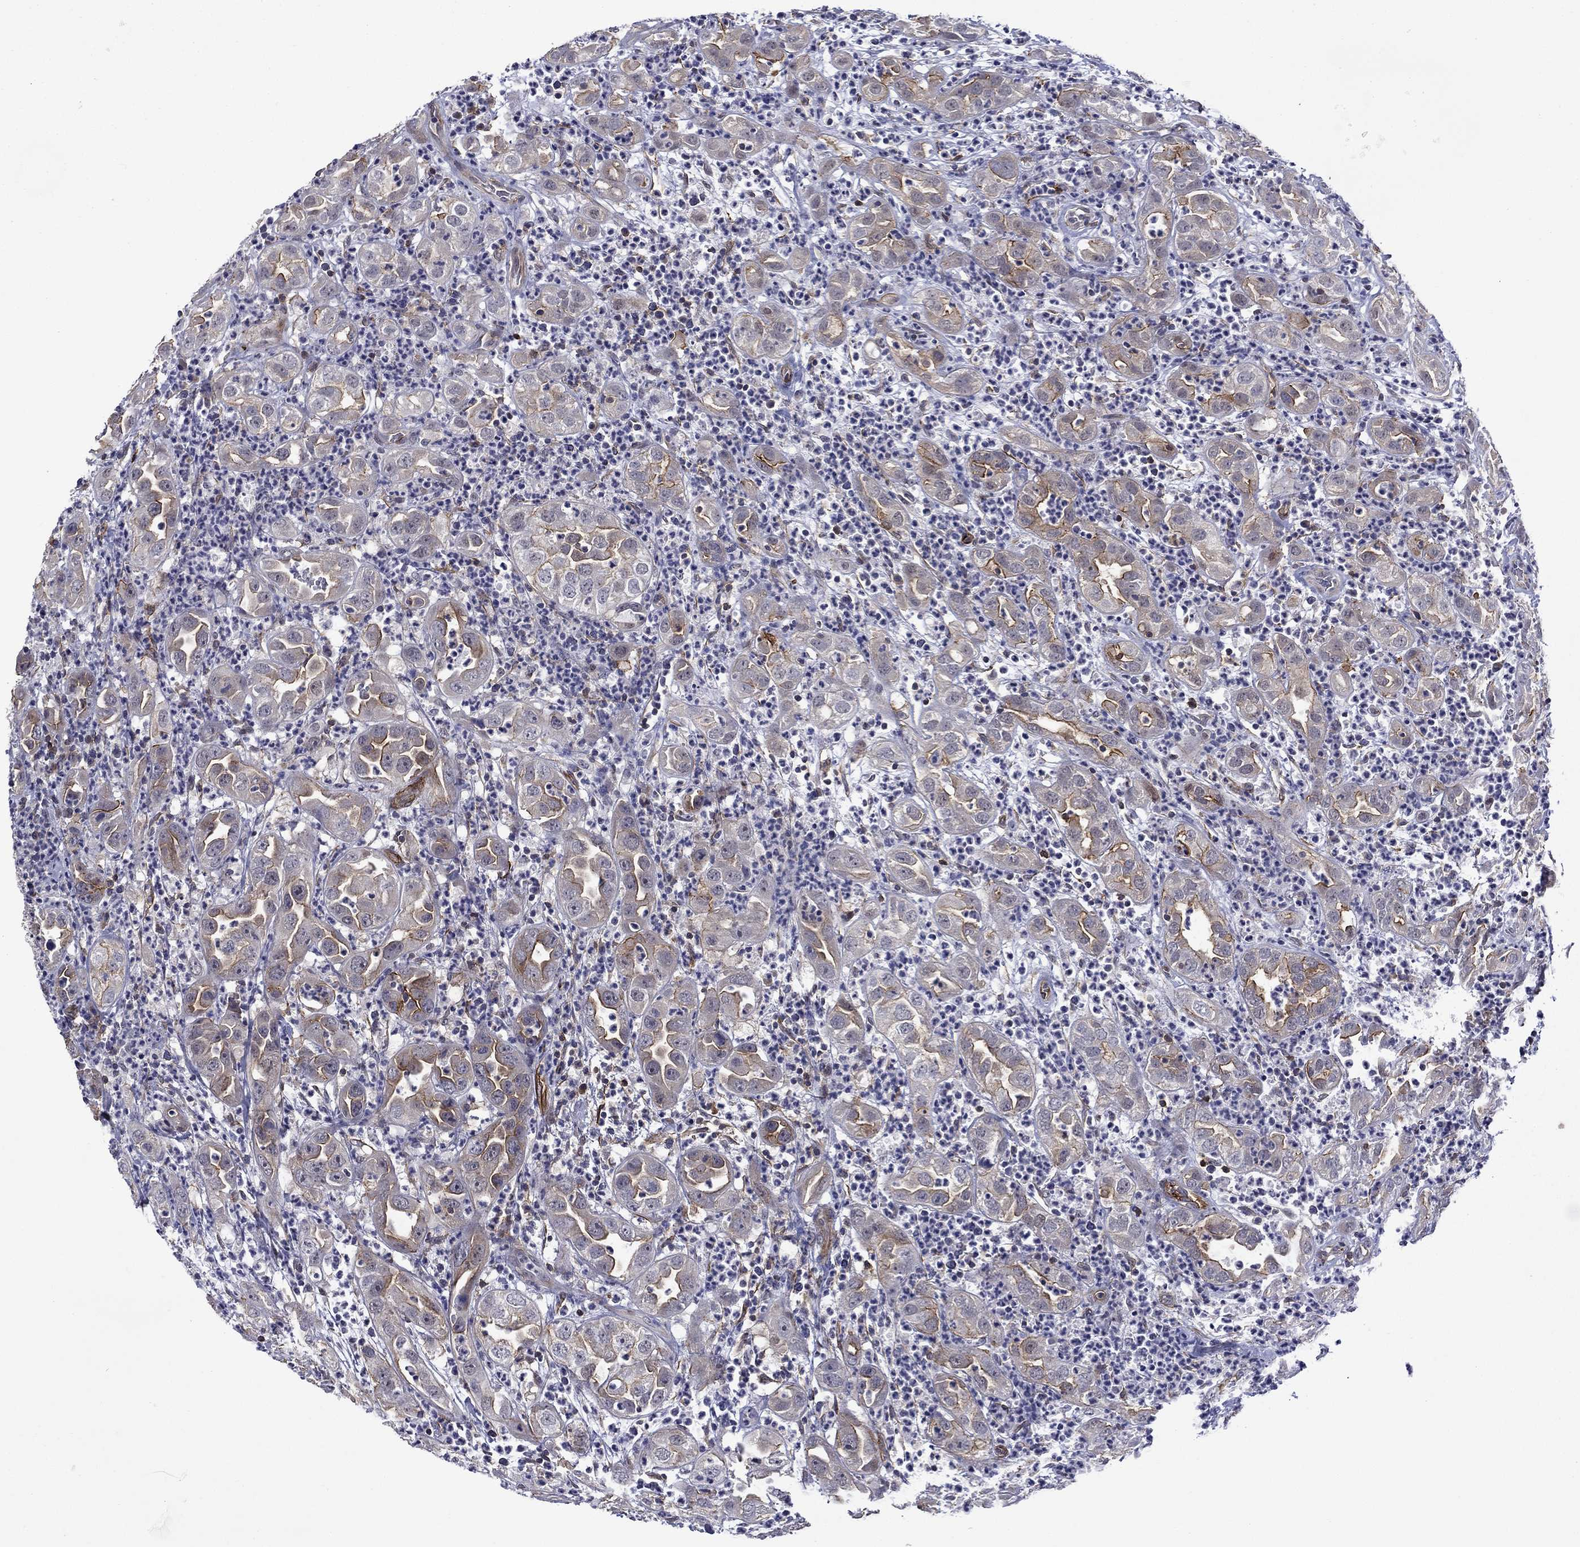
{"staining": {"intensity": "strong", "quantity": "25%-75%", "location": "cytoplasmic/membranous"}, "tissue": "urothelial cancer", "cell_type": "Tumor cells", "image_type": "cancer", "snomed": [{"axis": "morphology", "description": "Urothelial carcinoma, High grade"}, {"axis": "topography", "description": "Urinary bladder"}], "caption": "Urothelial cancer stained for a protein reveals strong cytoplasmic/membranous positivity in tumor cells. (IHC, brightfield microscopy, high magnification).", "gene": "LMO7", "patient": {"sex": "female", "age": 41}}